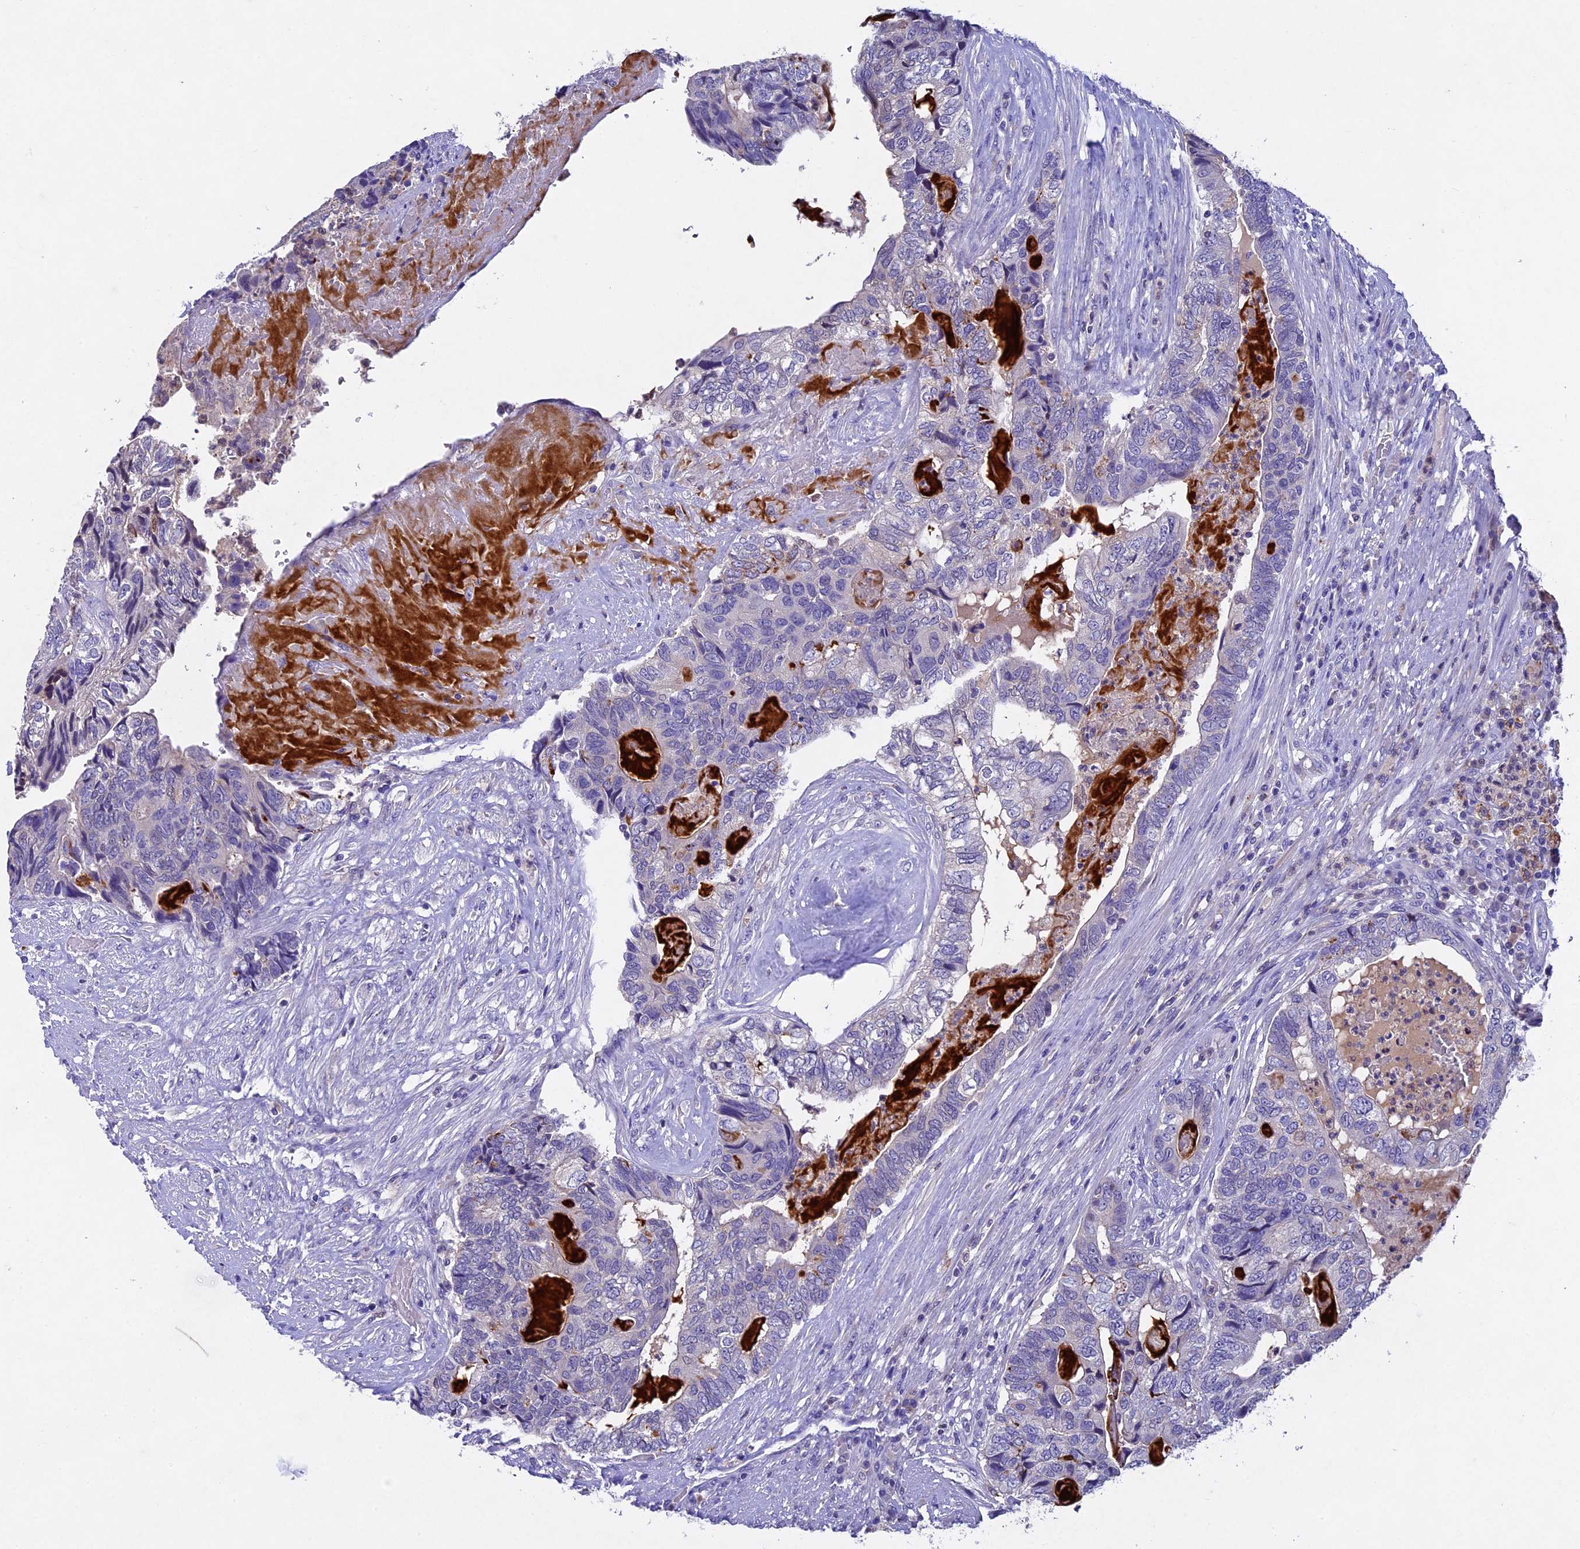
{"staining": {"intensity": "negative", "quantity": "none", "location": "none"}, "tissue": "colorectal cancer", "cell_type": "Tumor cells", "image_type": "cancer", "snomed": [{"axis": "morphology", "description": "Adenocarcinoma, NOS"}, {"axis": "topography", "description": "Colon"}], "caption": "Colorectal cancer was stained to show a protein in brown. There is no significant expression in tumor cells. (DAB immunohistochemistry (IHC) visualized using brightfield microscopy, high magnification).", "gene": "TGDS", "patient": {"sex": "female", "age": 67}}